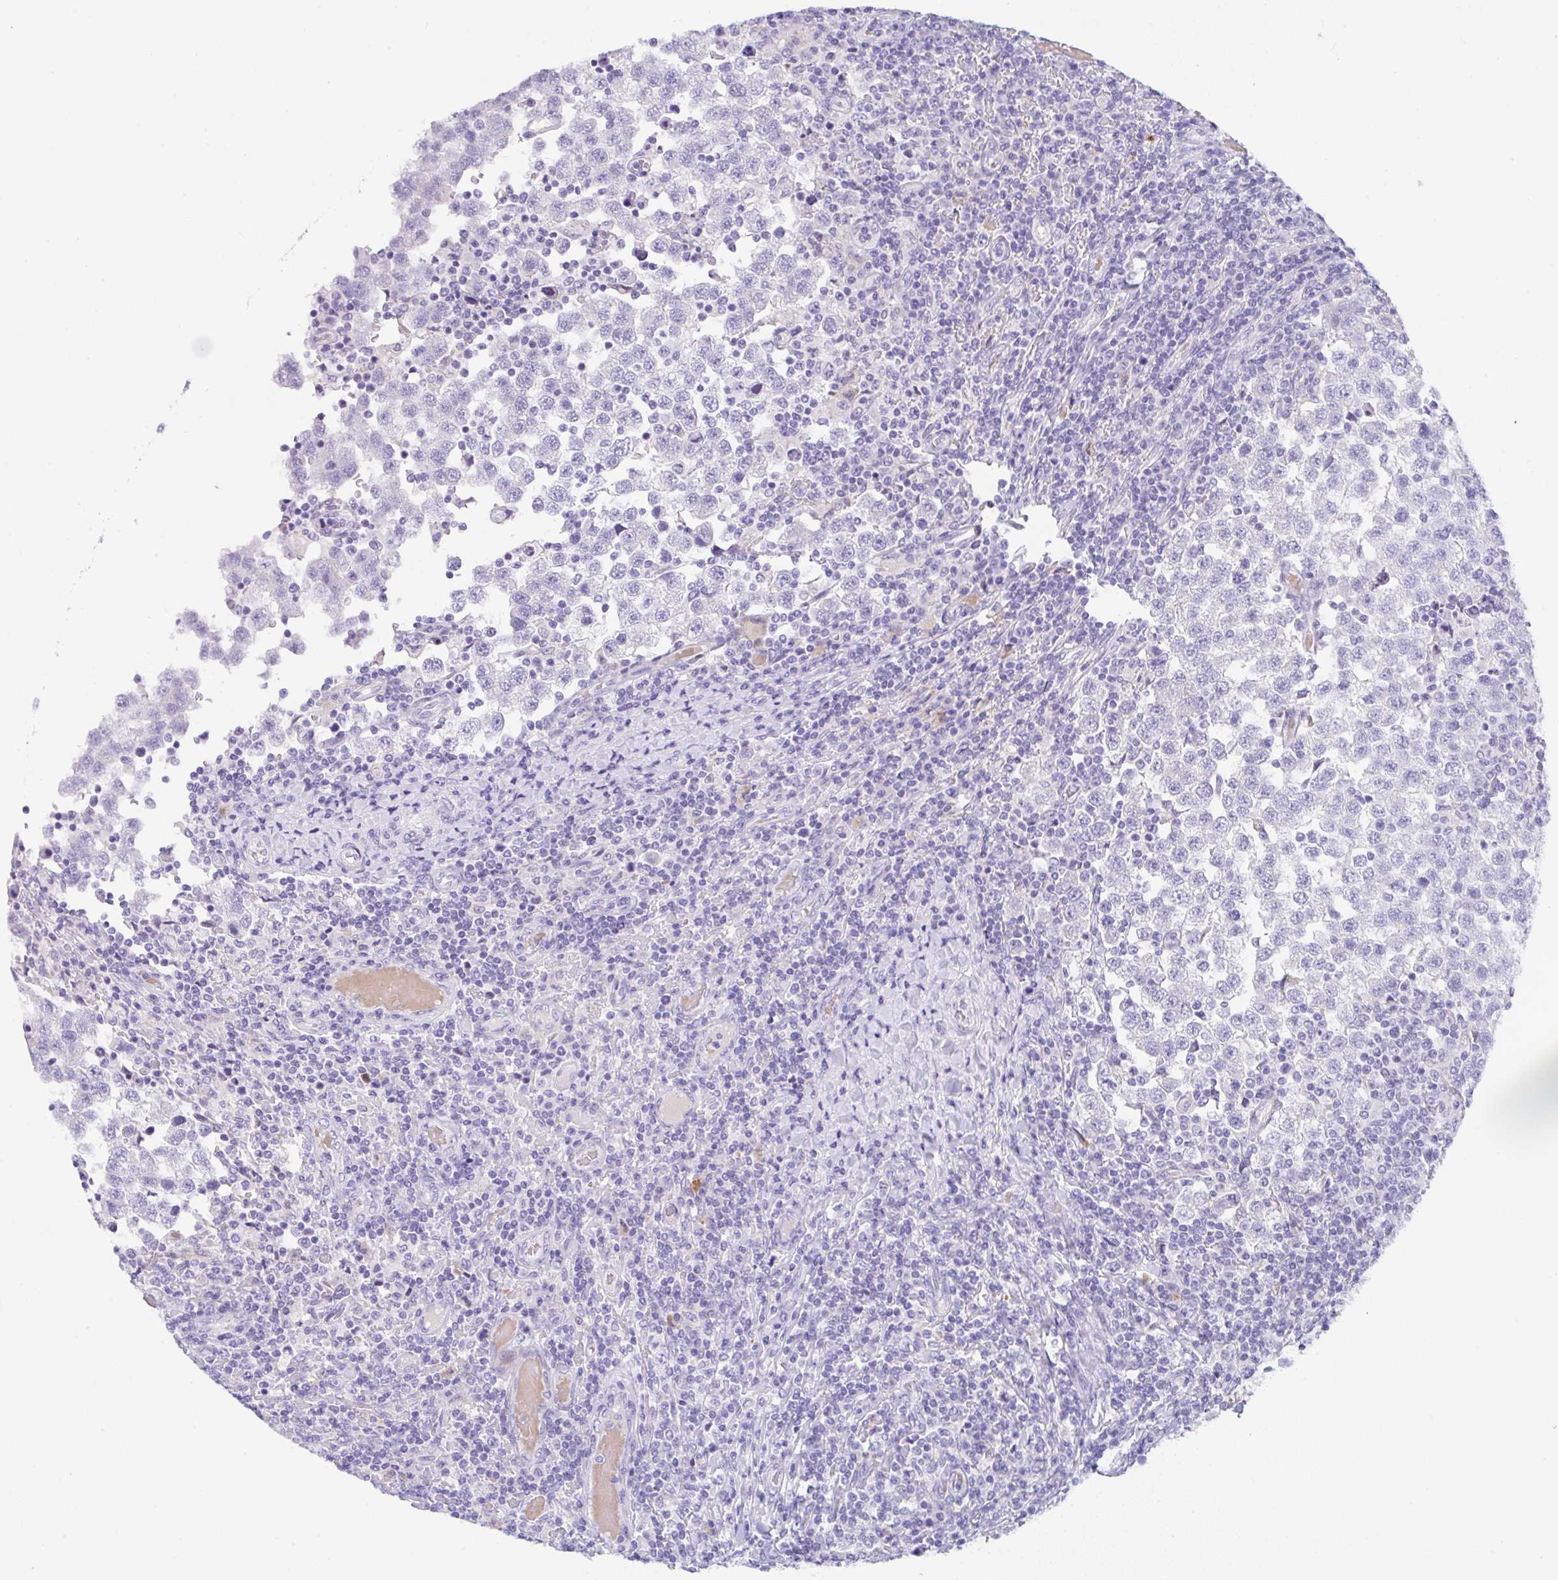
{"staining": {"intensity": "negative", "quantity": "none", "location": "none"}, "tissue": "testis cancer", "cell_type": "Tumor cells", "image_type": "cancer", "snomed": [{"axis": "morphology", "description": "Seminoma, NOS"}, {"axis": "topography", "description": "Testis"}], "caption": "A photomicrograph of testis cancer stained for a protein exhibits no brown staining in tumor cells.", "gene": "TRAF4", "patient": {"sex": "male", "age": 34}}